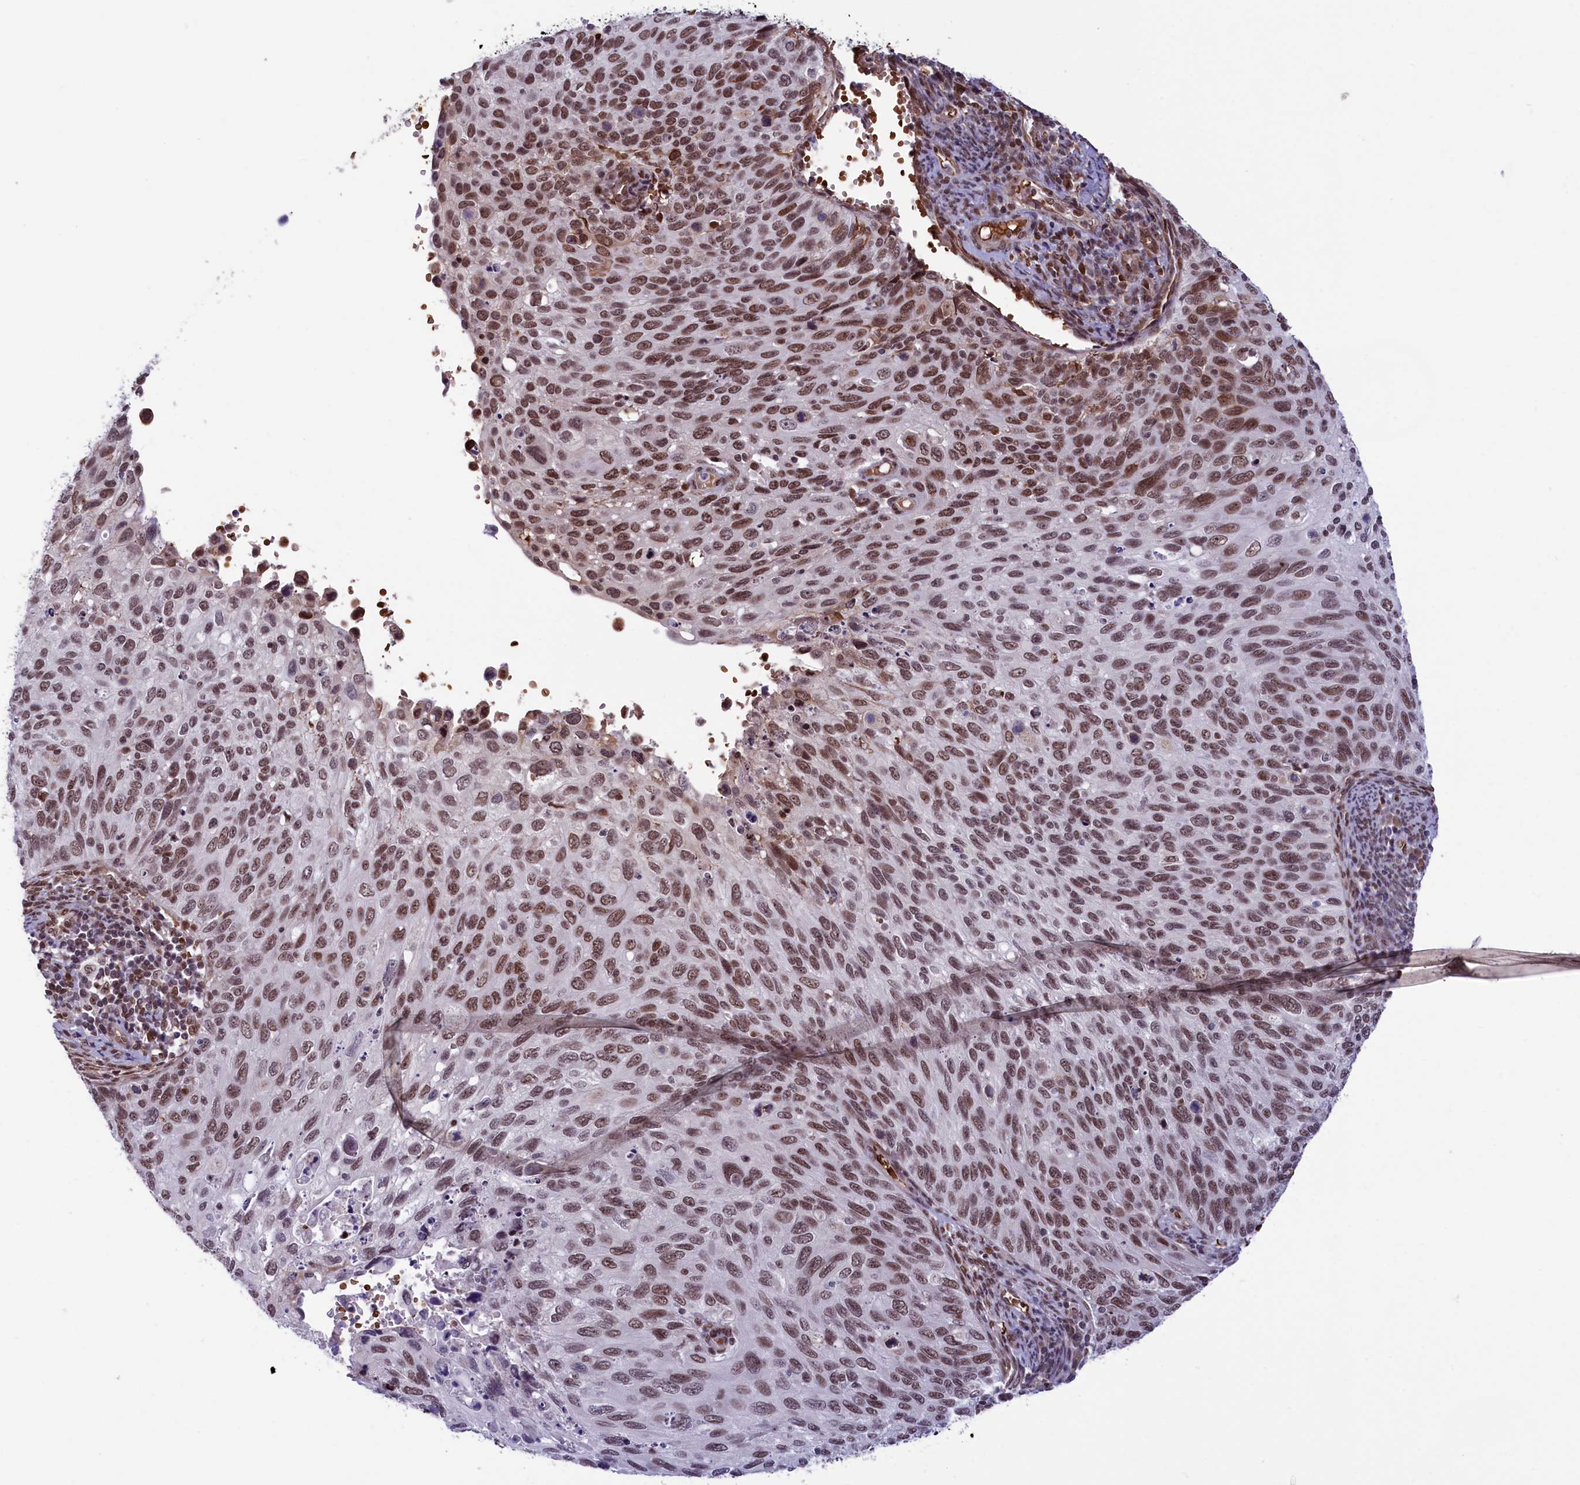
{"staining": {"intensity": "moderate", "quantity": ">75%", "location": "nuclear"}, "tissue": "cervical cancer", "cell_type": "Tumor cells", "image_type": "cancer", "snomed": [{"axis": "morphology", "description": "Squamous cell carcinoma, NOS"}, {"axis": "topography", "description": "Cervix"}], "caption": "The micrograph demonstrates immunohistochemical staining of cervical squamous cell carcinoma. There is moderate nuclear staining is appreciated in about >75% of tumor cells. Using DAB (3,3'-diaminobenzidine) (brown) and hematoxylin (blue) stains, captured at high magnification using brightfield microscopy.", "gene": "MPHOSPH8", "patient": {"sex": "female", "age": 70}}